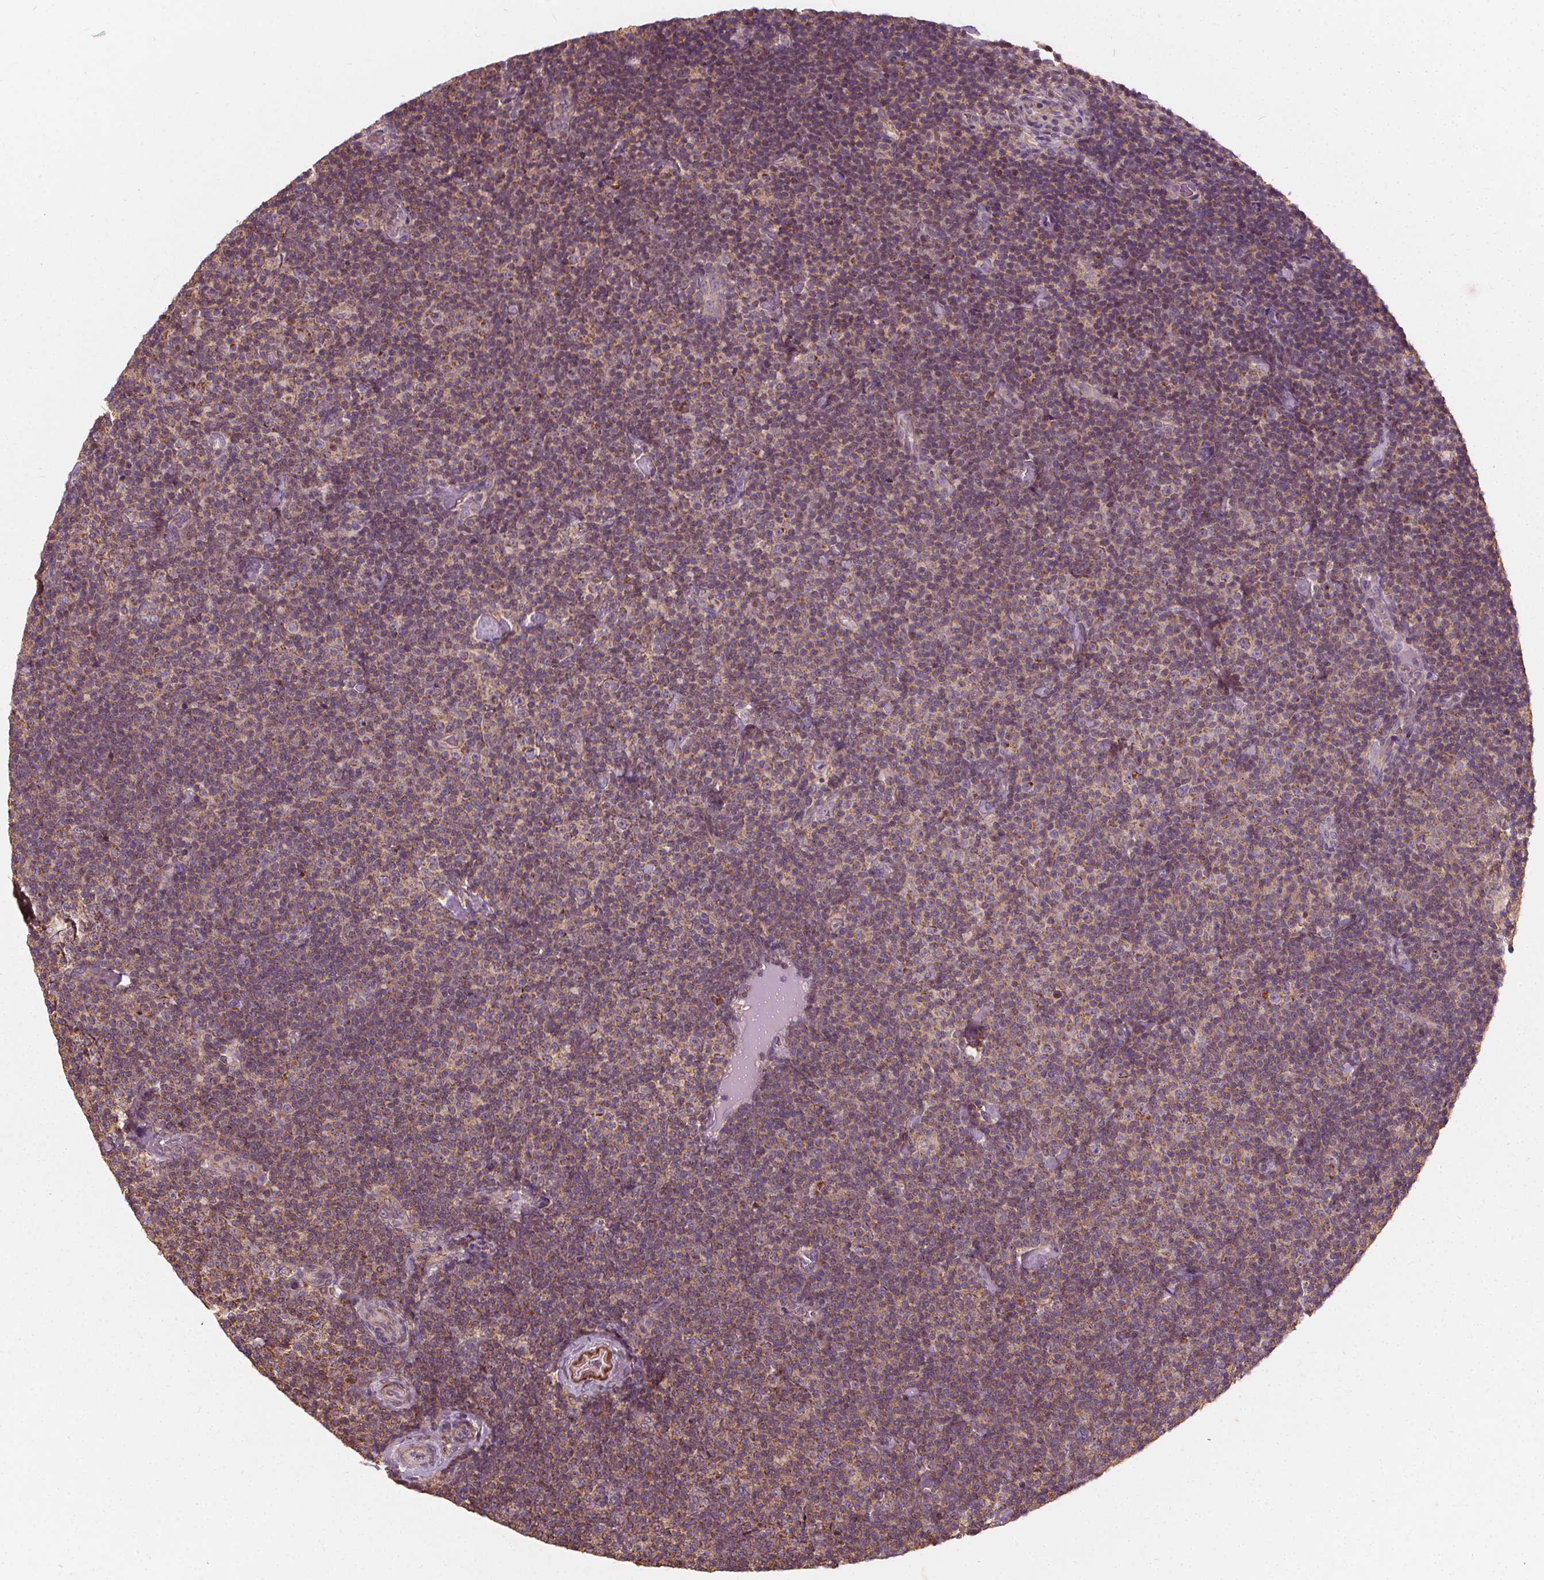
{"staining": {"intensity": "moderate", "quantity": ">75%", "location": "cytoplasmic/membranous"}, "tissue": "lymphoma", "cell_type": "Tumor cells", "image_type": "cancer", "snomed": [{"axis": "morphology", "description": "Malignant lymphoma, non-Hodgkin's type, Low grade"}, {"axis": "topography", "description": "Lymph node"}], "caption": "Tumor cells reveal medium levels of moderate cytoplasmic/membranous positivity in about >75% of cells in lymphoma. The staining was performed using DAB (3,3'-diaminobenzidine), with brown indicating positive protein expression. Nuclei are stained blue with hematoxylin.", "gene": "ORAI2", "patient": {"sex": "male", "age": 81}}